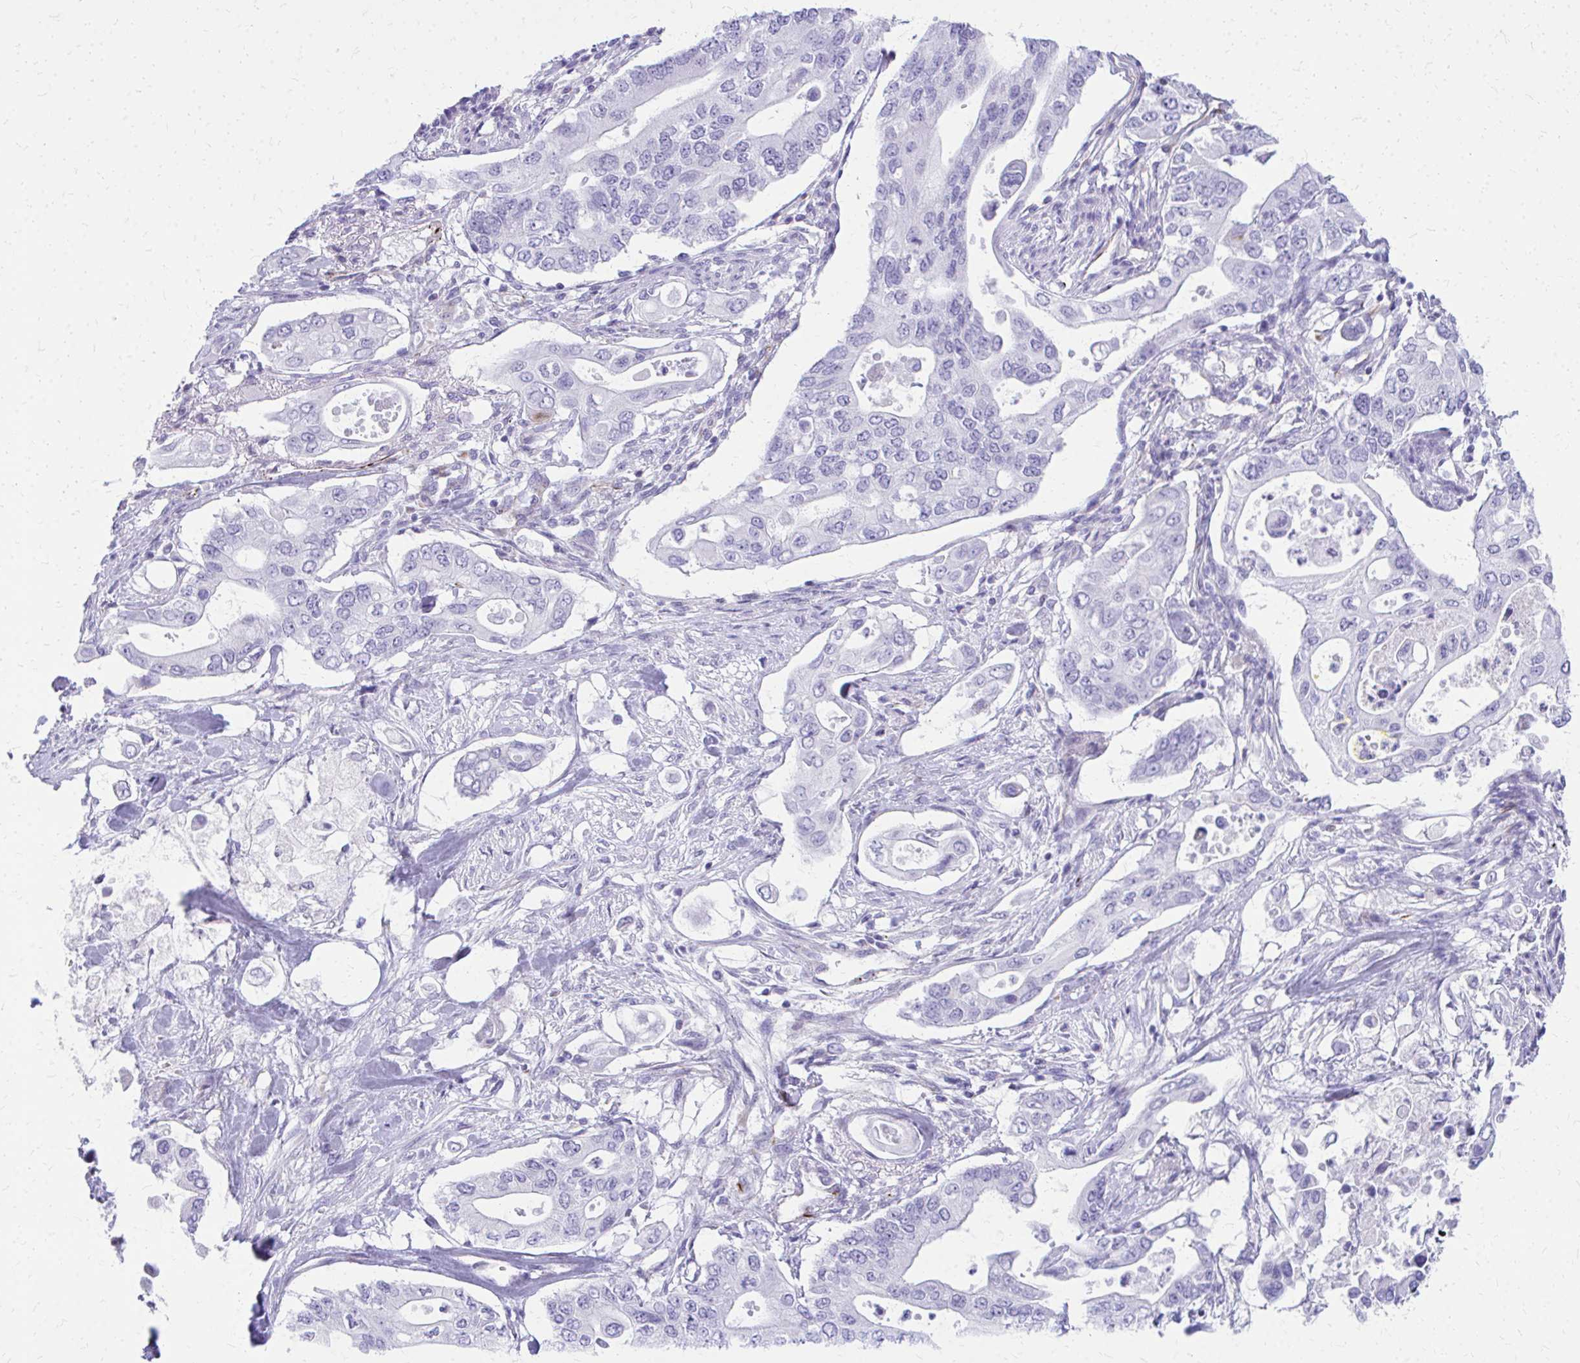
{"staining": {"intensity": "negative", "quantity": "none", "location": "none"}, "tissue": "pancreatic cancer", "cell_type": "Tumor cells", "image_type": "cancer", "snomed": [{"axis": "morphology", "description": "Adenocarcinoma, NOS"}, {"axis": "topography", "description": "Pancreas"}], "caption": "DAB (3,3'-diaminobenzidine) immunohistochemical staining of human pancreatic cancer (adenocarcinoma) exhibits no significant staining in tumor cells.", "gene": "TRIM6", "patient": {"sex": "female", "age": 63}}